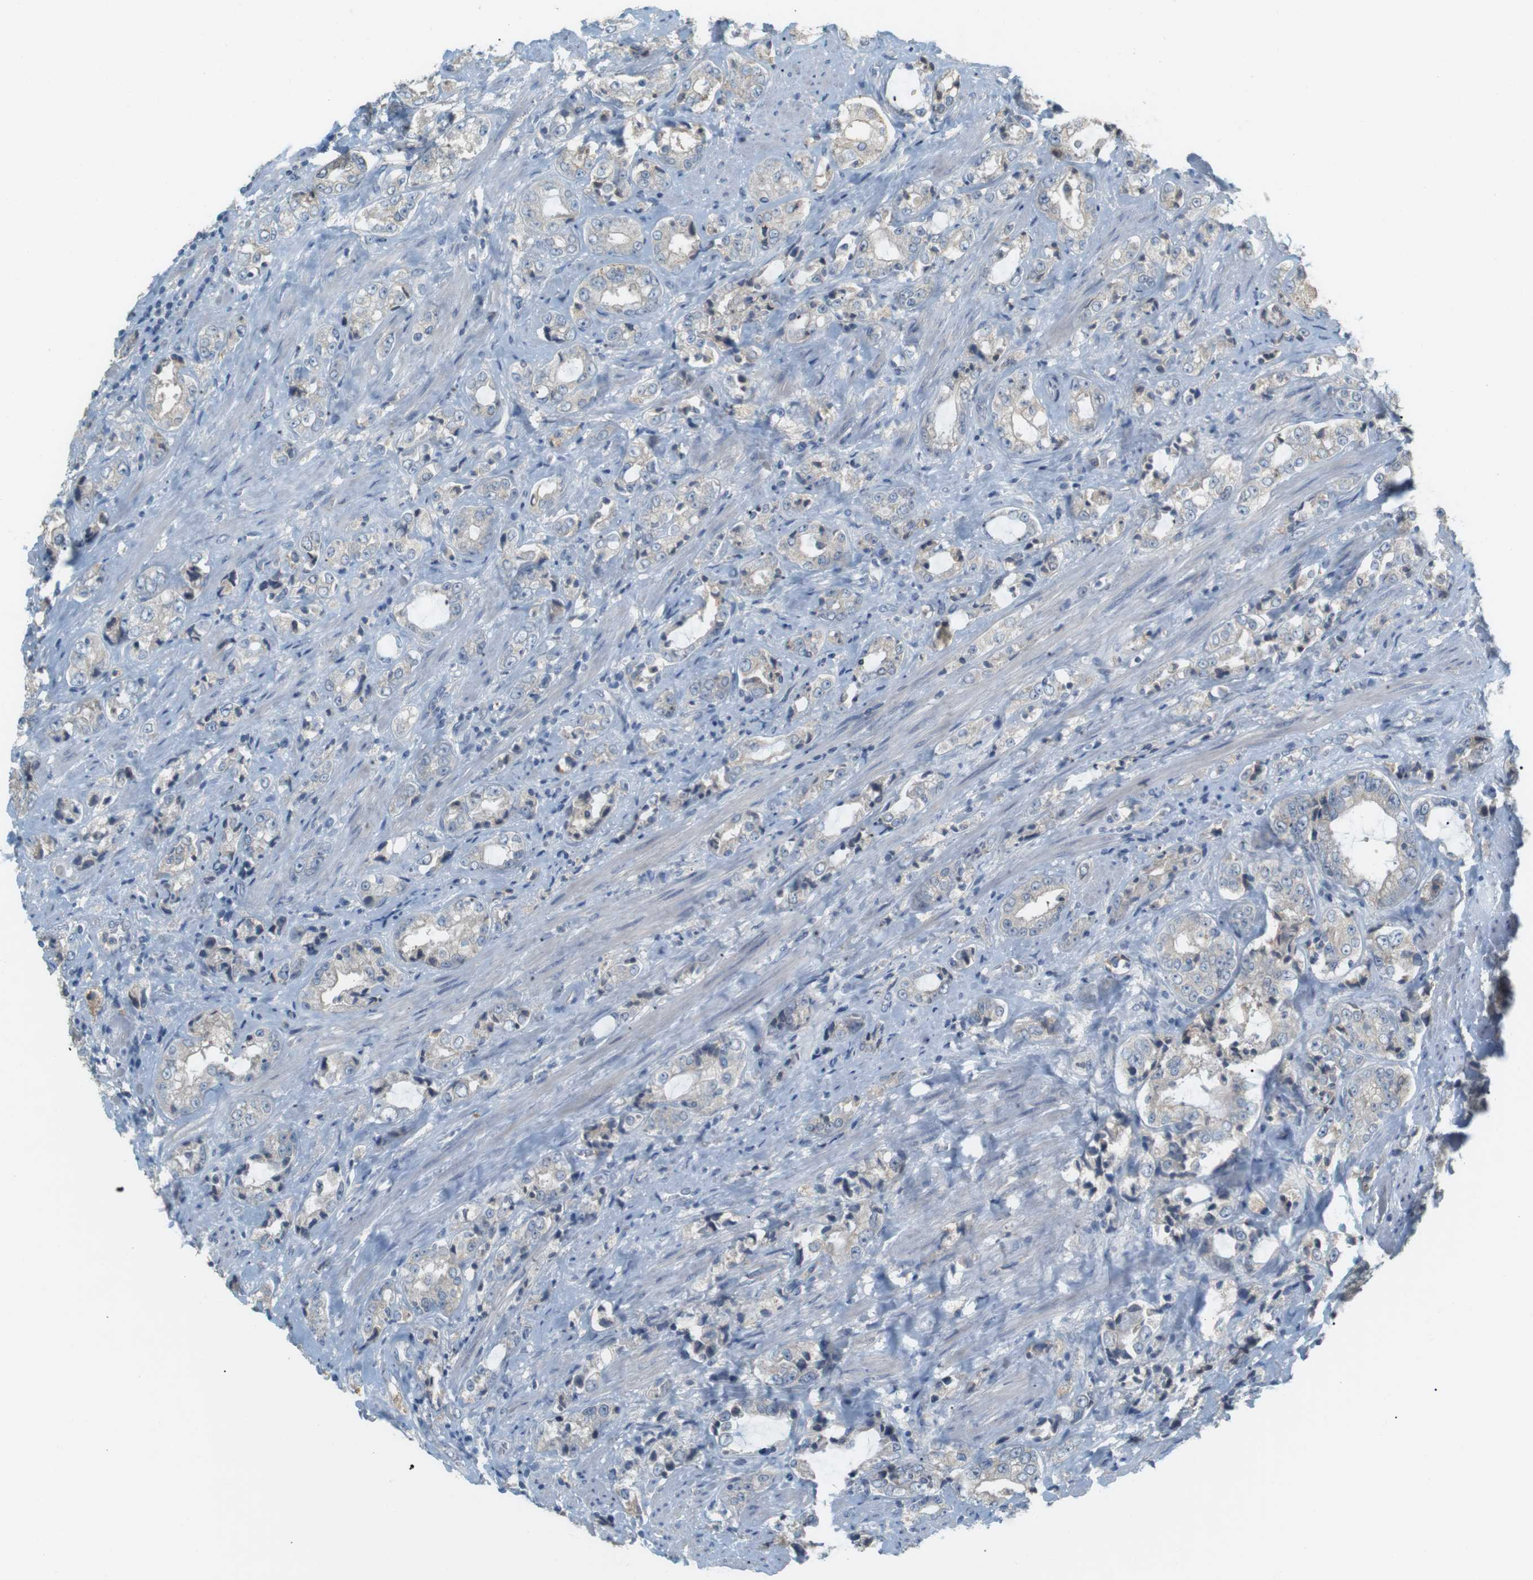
{"staining": {"intensity": "negative", "quantity": "none", "location": "none"}, "tissue": "prostate cancer", "cell_type": "Tumor cells", "image_type": "cancer", "snomed": [{"axis": "morphology", "description": "Adenocarcinoma, High grade"}, {"axis": "topography", "description": "Prostate"}], "caption": "An image of human prostate cancer is negative for staining in tumor cells. Brightfield microscopy of immunohistochemistry (IHC) stained with DAB (3,3'-diaminobenzidine) (brown) and hematoxylin (blue), captured at high magnification.", "gene": "RTN3", "patient": {"sex": "male", "age": 61}}